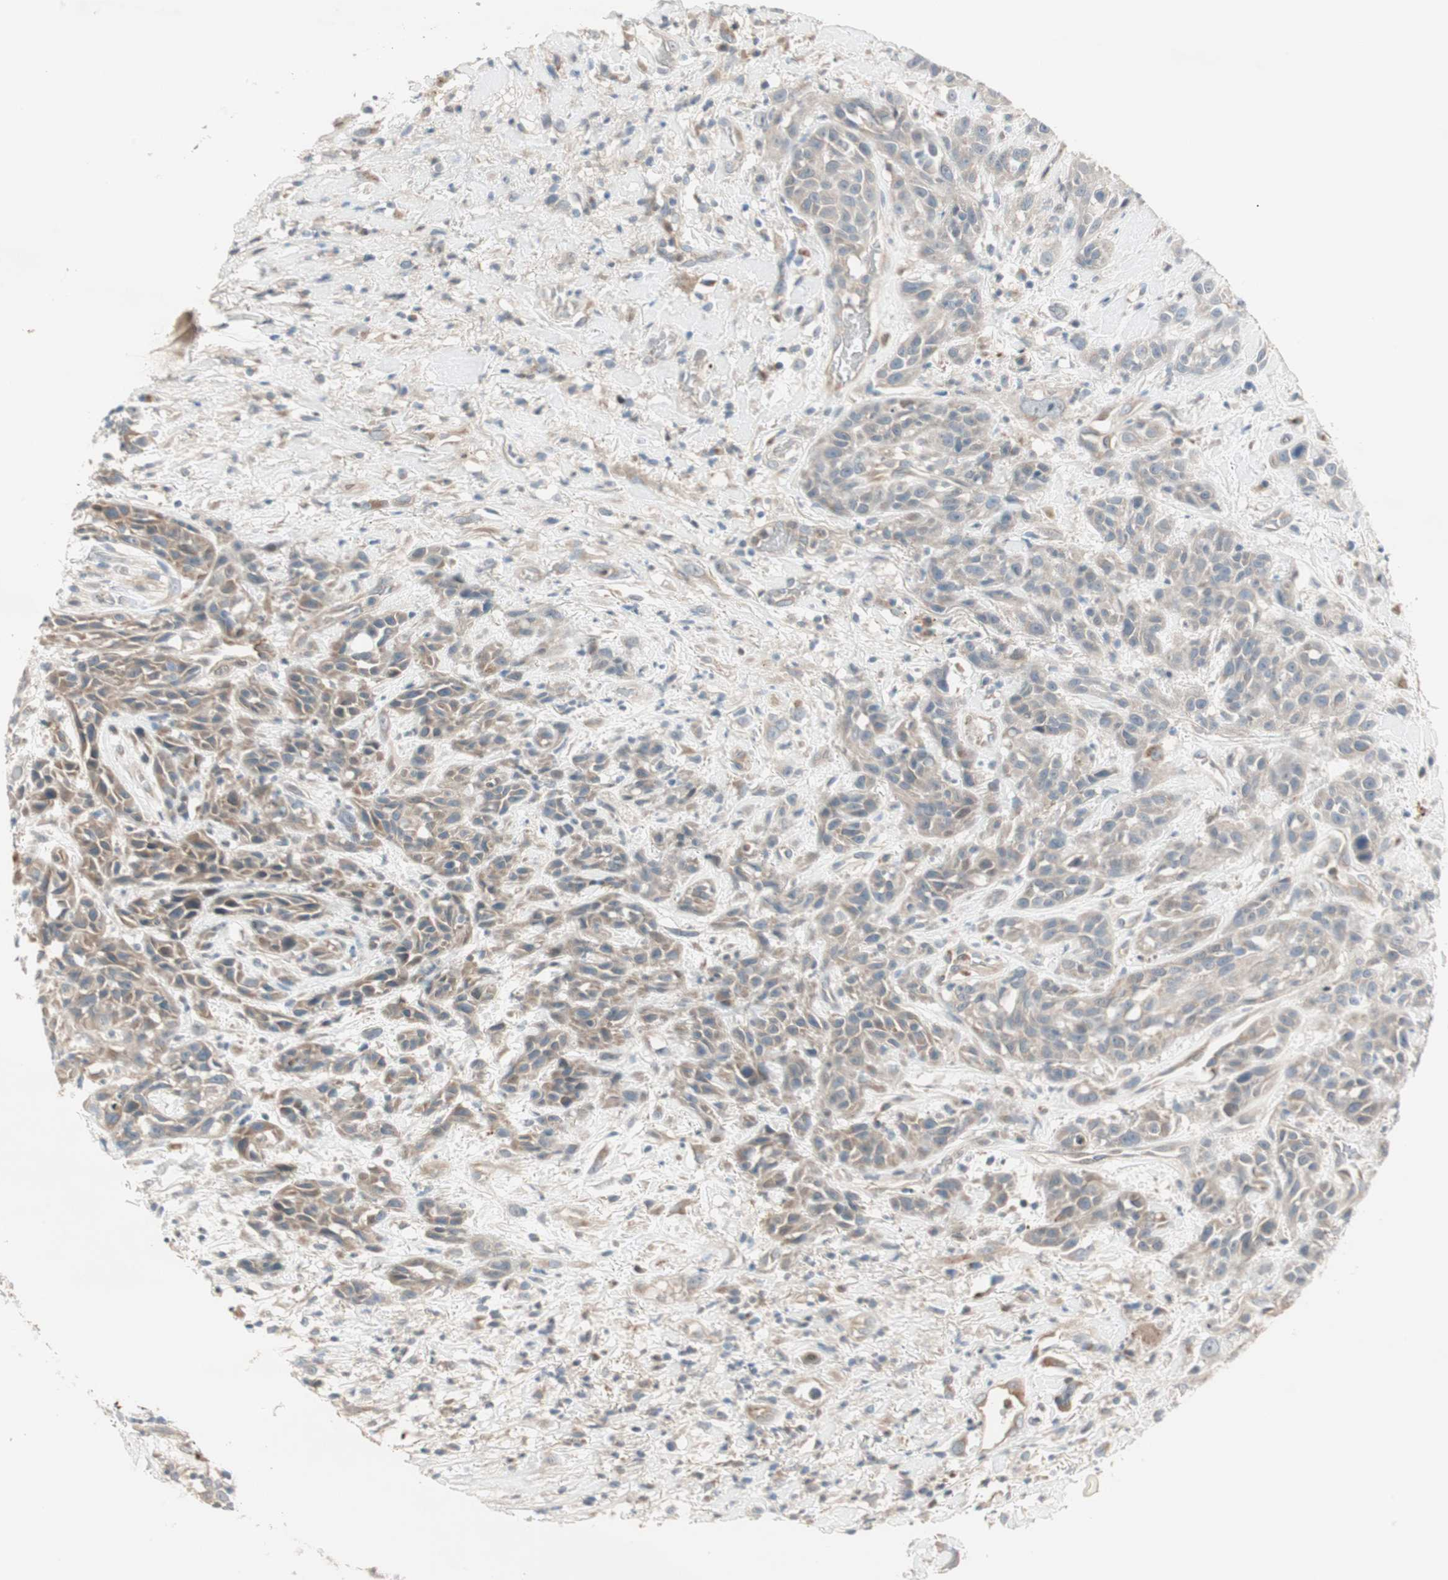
{"staining": {"intensity": "weak", "quantity": ">75%", "location": "cytoplasmic/membranous"}, "tissue": "head and neck cancer", "cell_type": "Tumor cells", "image_type": "cancer", "snomed": [{"axis": "morphology", "description": "Squamous cell carcinoma, NOS"}, {"axis": "topography", "description": "Head-Neck"}], "caption": "Tumor cells reveal low levels of weak cytoplasmic/membranous positivity in about >75% of cells in head and neck squamous cell carcinoma.", "gene": "CGRRF1", "patient": {"sex": "male", "age": 62}}